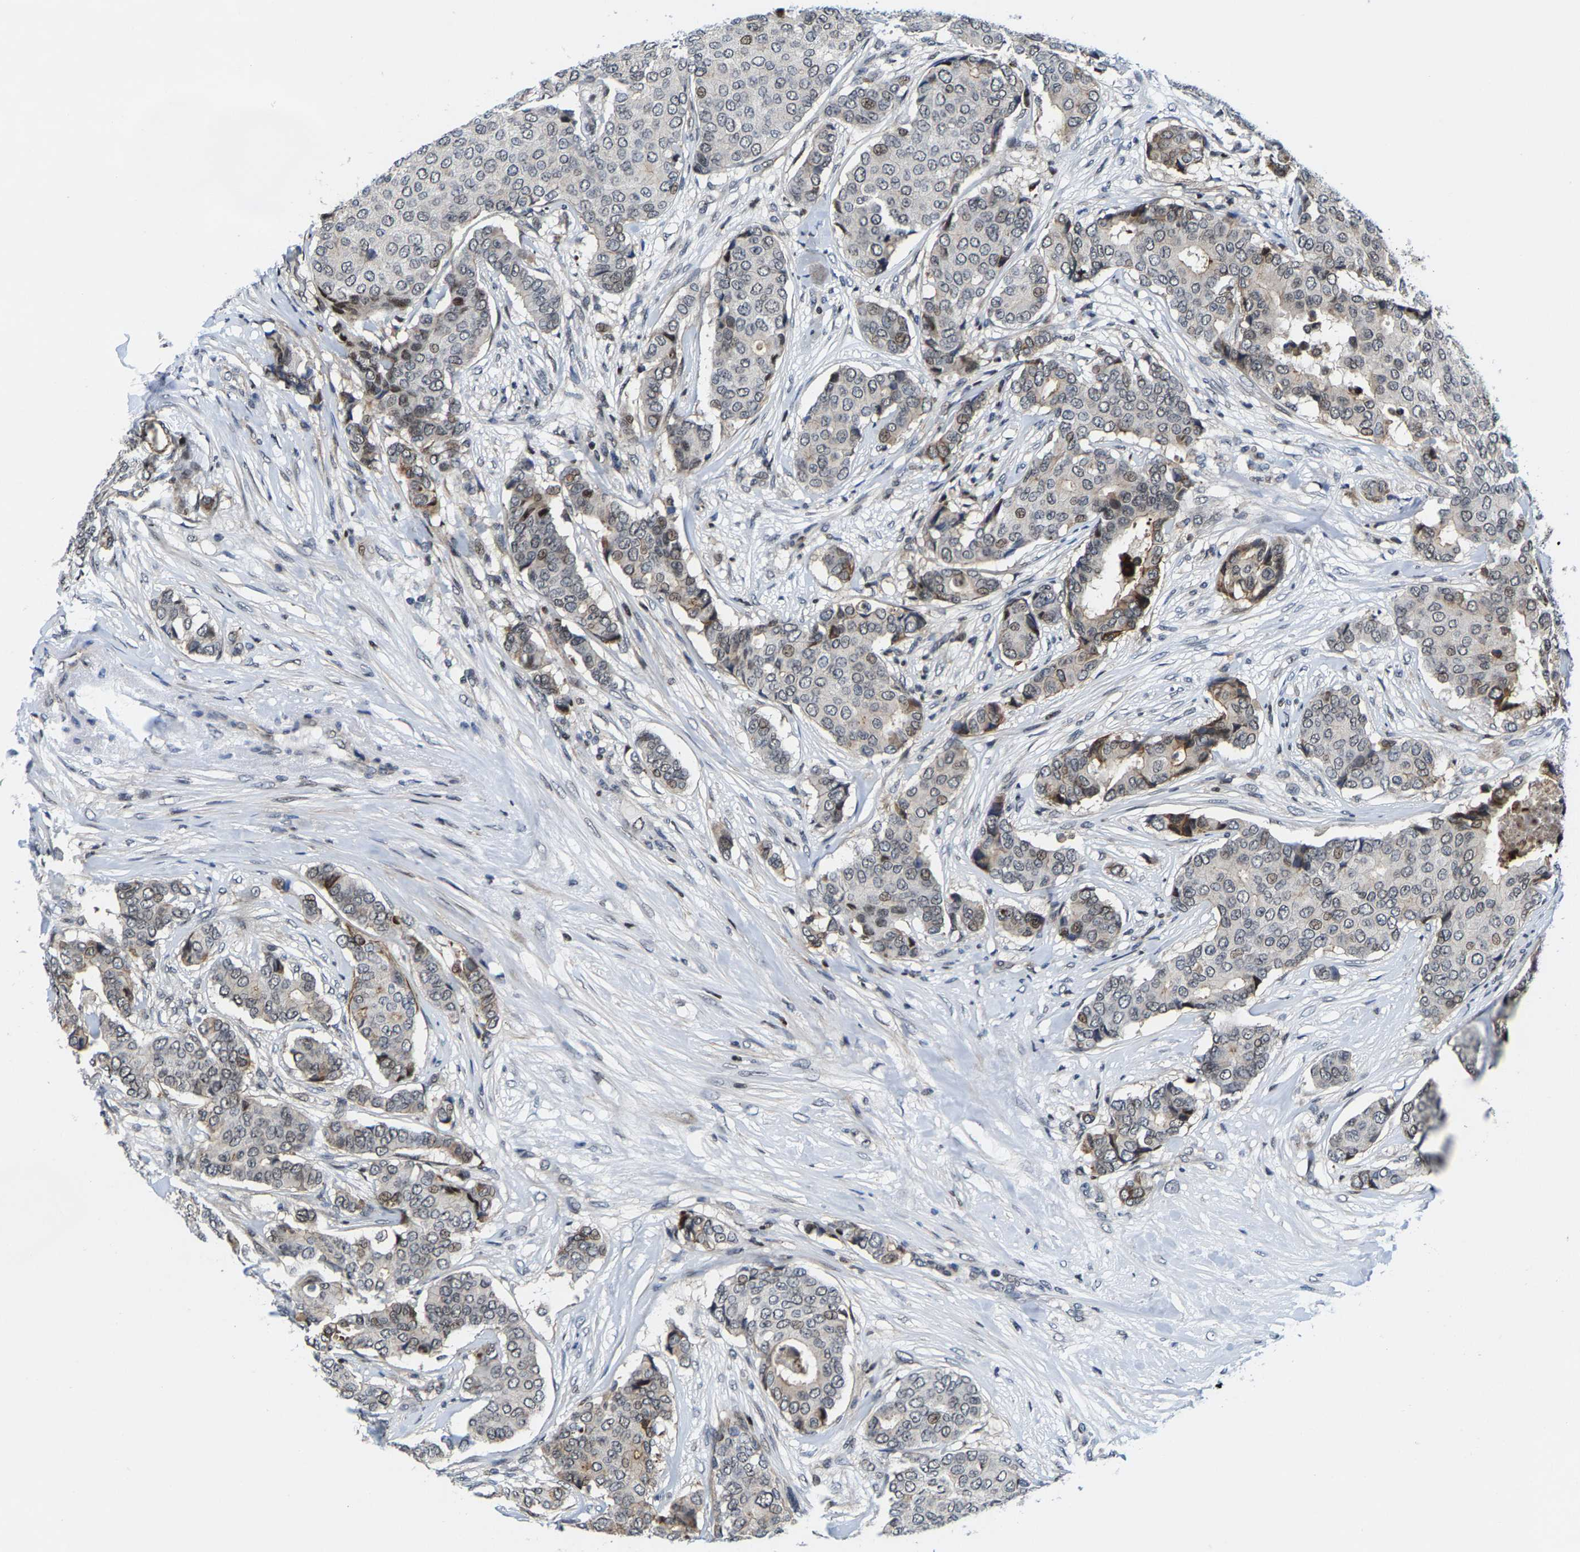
{"staining": {"intensity": "weak", "quantity": "<25%", "location": "nuclear"}, "tissue": "breast cancer", "cell_type": "Tumor cells", "image_type": "cancer", "snomed": [{"axis": "morphology", "description": "Duct carcinoma"}, {"axis": "topography", "description": "Breast"}], "caption": "An immunohistochemistry image of infiltrating ductal carcinoma (breast) is shown. There is no staining in tumor cells of infiltrating ductal carcinoma (breast).", "gene": "GTPBP10", "patient": {"sex": "female", "age": 75}}